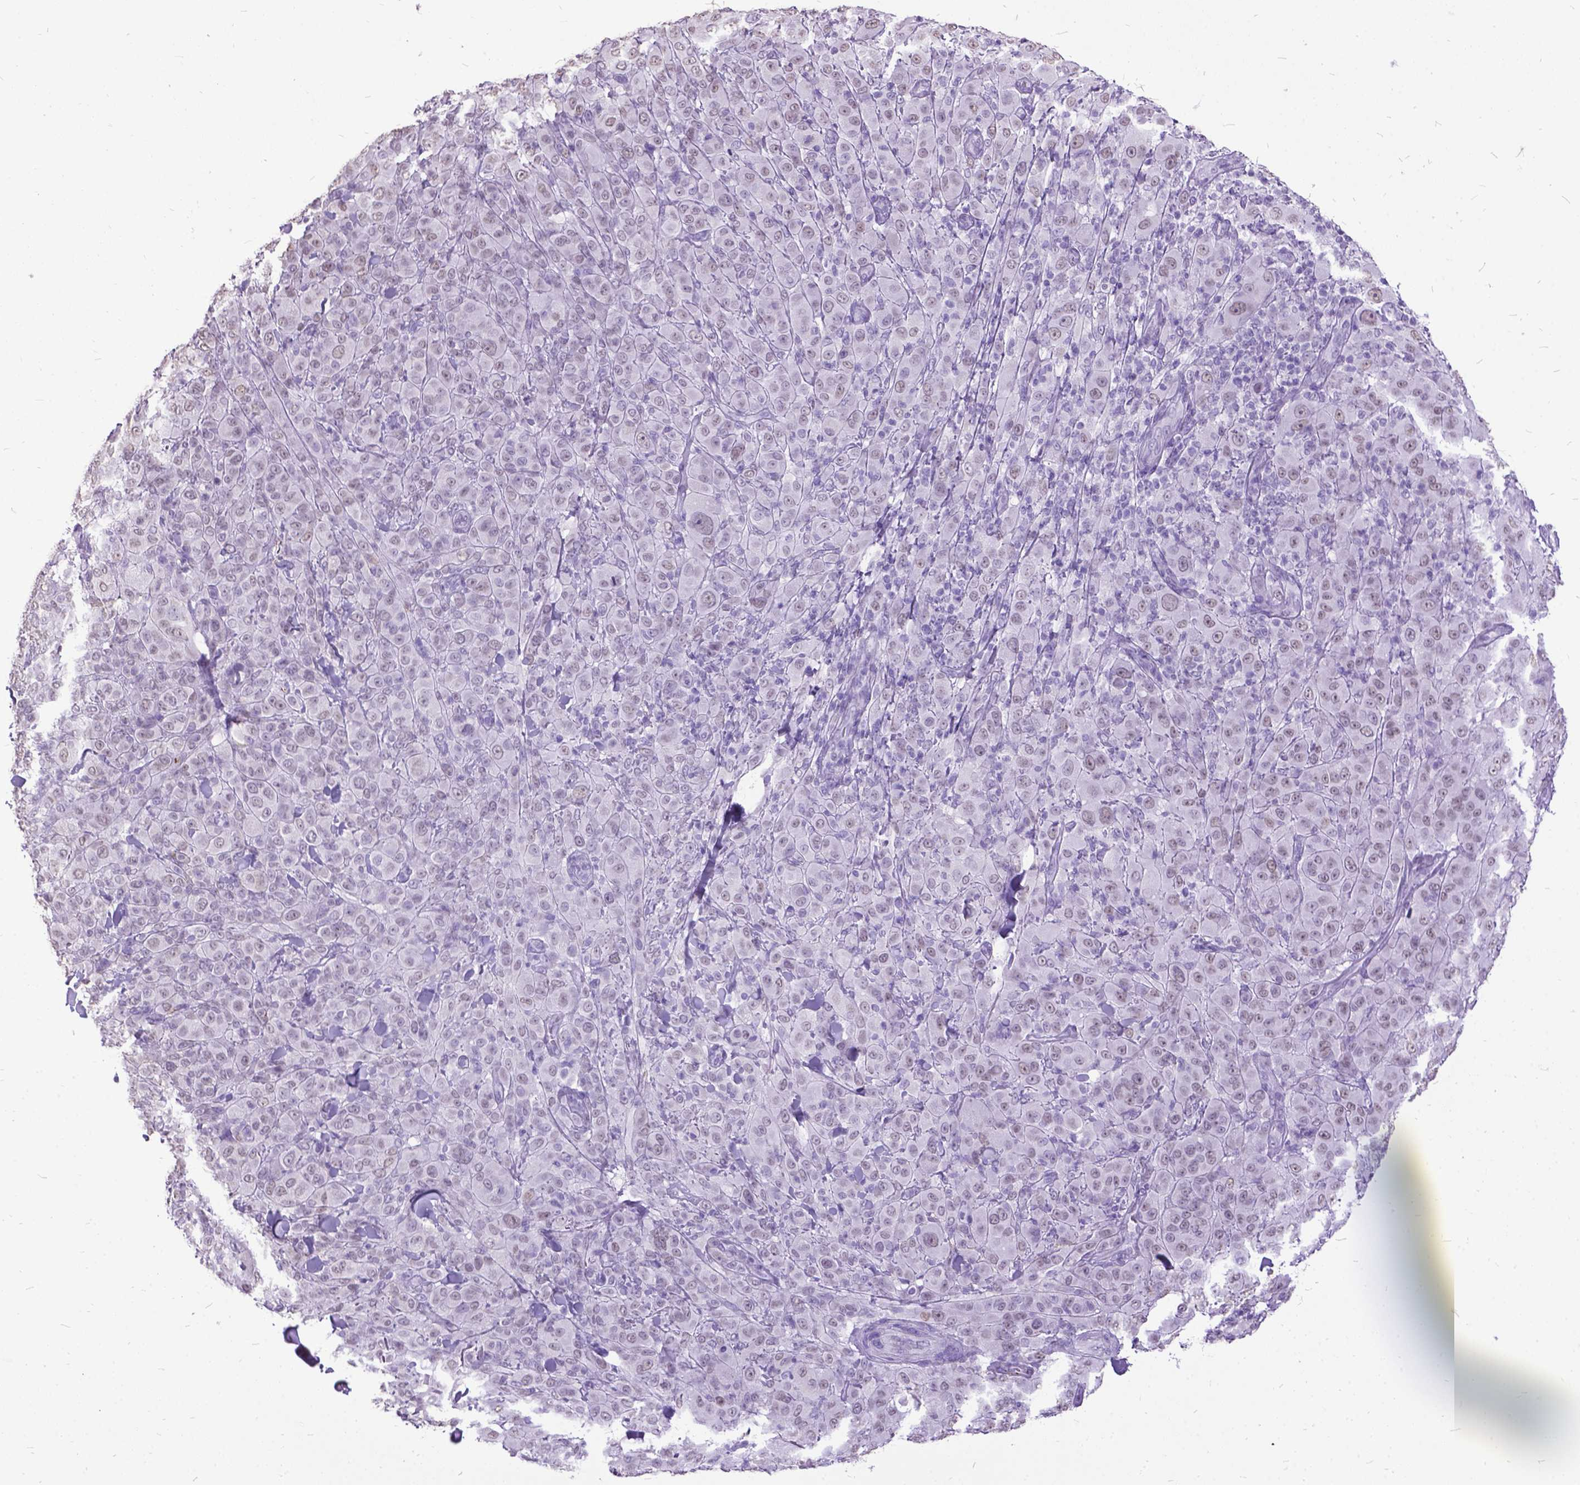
{"staining": {"intensity": "negative", "quantity": "none", "location": "none"}, "tissue": "melanoma", "cell_type": "Tumor cells", "image_type": "cancer", "snomed": [{"axis": "morphology", "description": "Malignant melanoma, NOS"}, {"axis": "topography", "description": "Skin"}], "caption": "Tumor cells show no significant staining in melanoma.", "gene": "MARCHF10", "patient": {"sex": "female", "age": 87}}